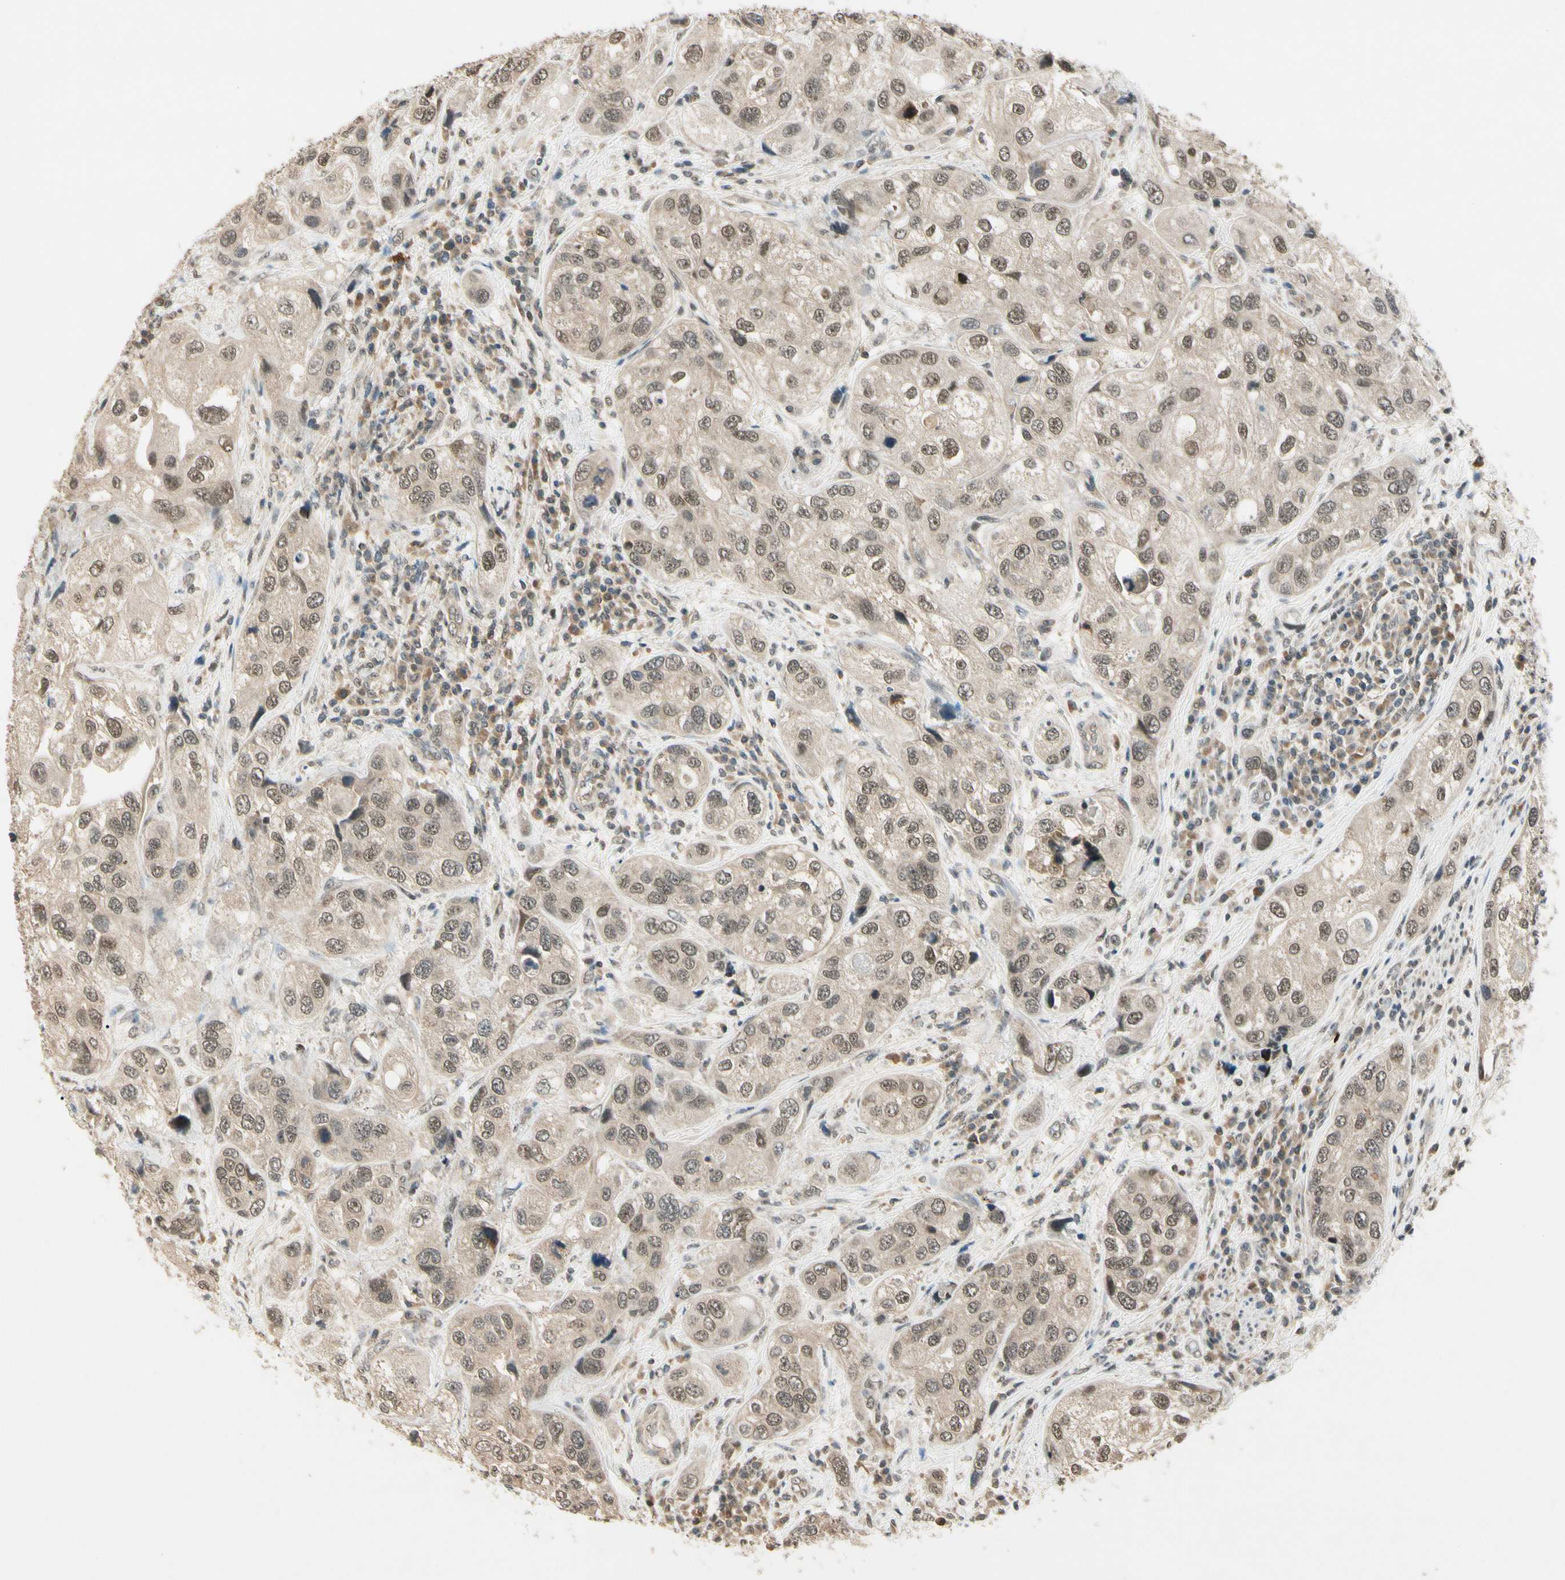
{"staining": {"intensity": "moderate", "quantity": ">75%", "location": "cytoplasmic/membranous,nuclear"}, "tissue": "urothelial cancer", "cell_type": "Tumor cells", "image_type": "cancer", "snomed": [{"axis": "morphology", "description": "Urothelial carcinoma, High grade"}, {"axis": "topography", "description": "Urinary bladder"}], "caption": "High-magnification brightfield microscopy of urothelial cancer stained with DAB (3,3'-diaminobenzidine) (brown) and counterstained with hematoxylin (blue). tumor cells exhibit moderate cytoplasmic/membranous and nuclear staining is identified in approximately>75% of cells. (Brightfield microscopy of DAB IHC at high magnification).", "gene": "ZSCAN12", "patient": {"sex": "female", "age": 64}}